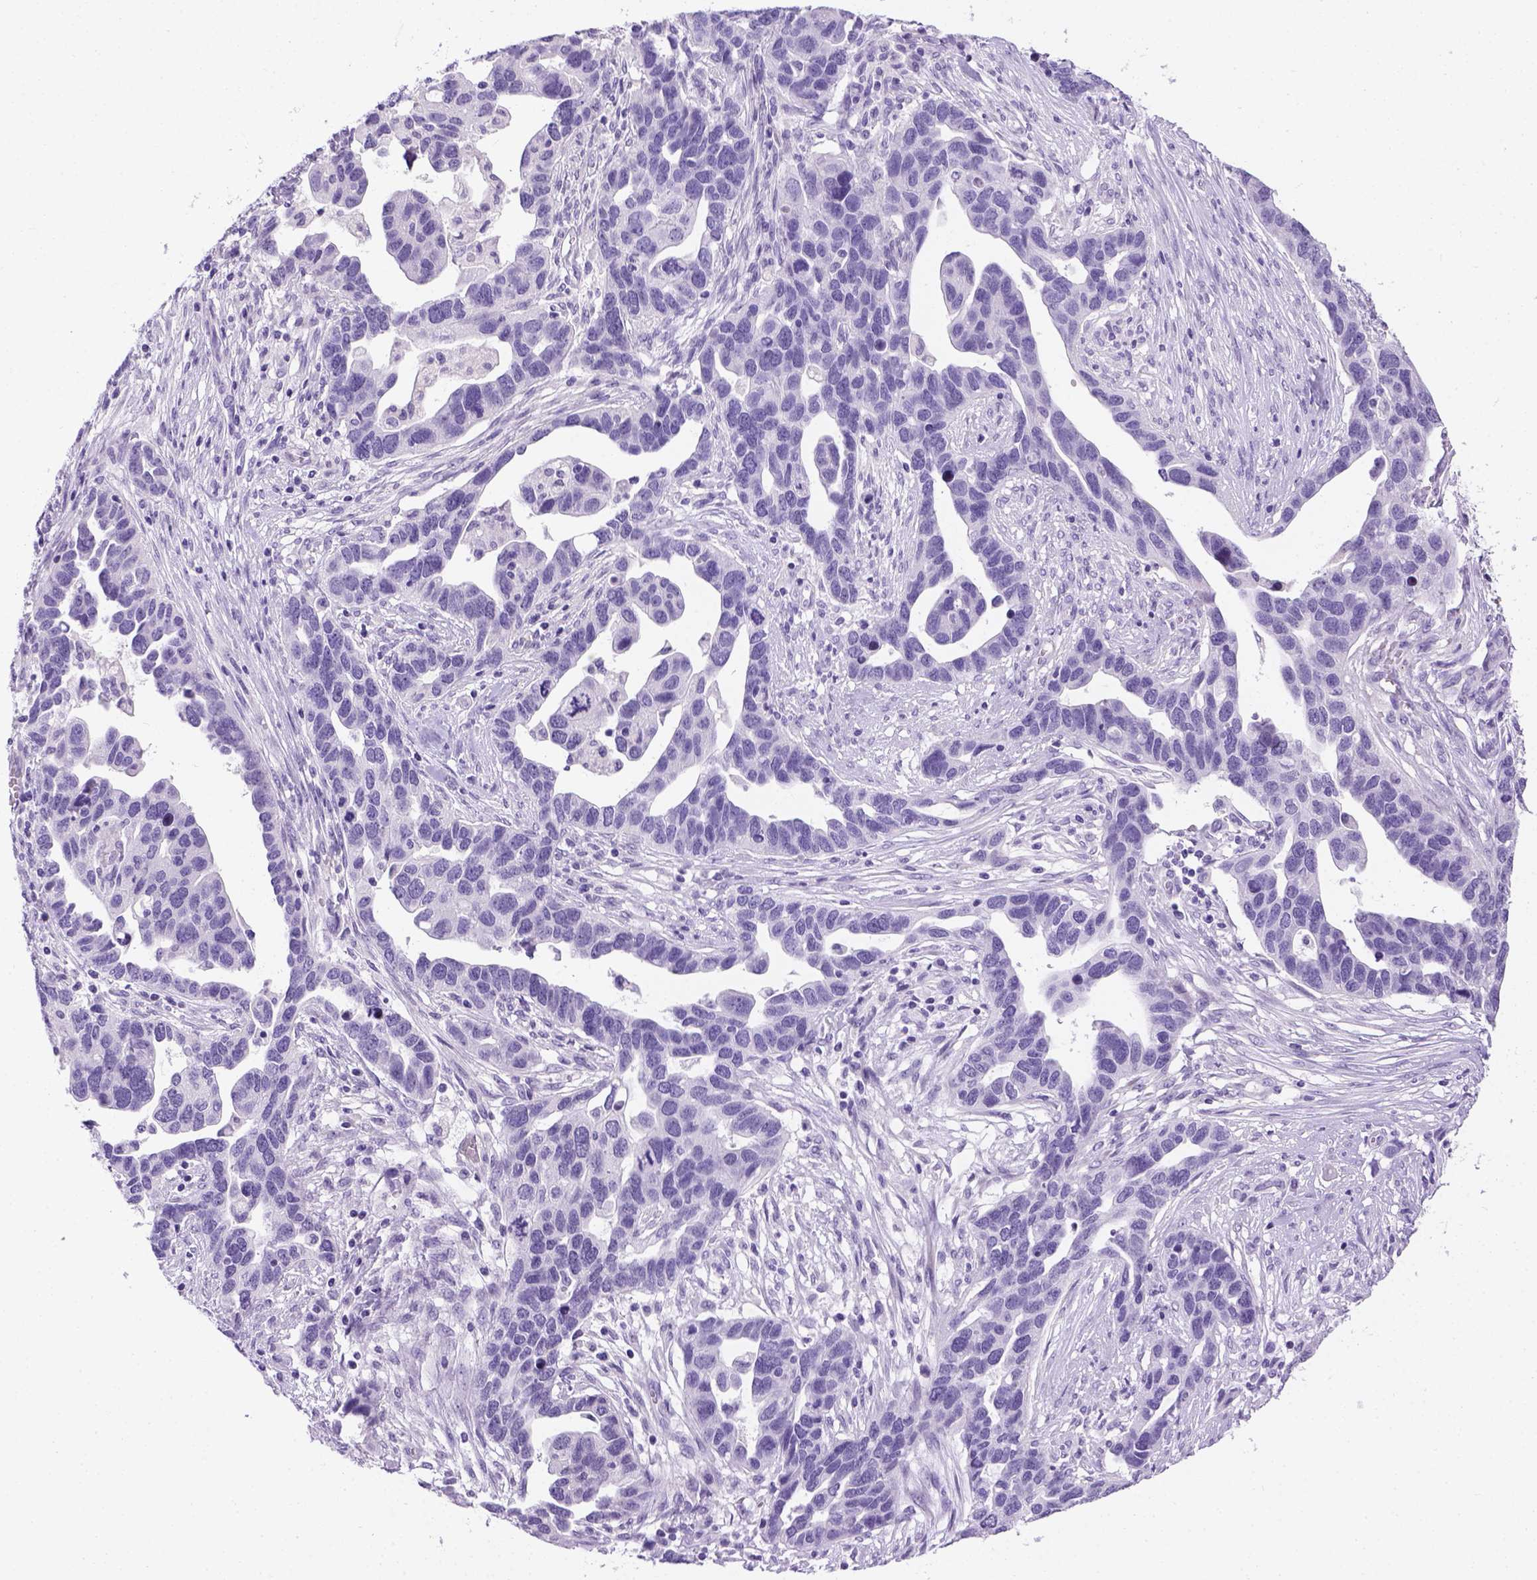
{"staining": {"intensity": "negative", "quantity": "none", "location": "none"}, "tissue": "ovarian cancer", "cell_type": "Tumor cells", "image_type": "cancer", "snomed": [{"axis": "morphology", "description": "Cystadenocarcinoma, serous, NOS"}, {"axis": "topography", "description": "Ovary"}], "caption": "A micrograph of ovarian cancer stained for a protein displays no brown staining in tumor cells.", "gene": "TMEM38A", "patient": {"sex": "female", "age": 54}}